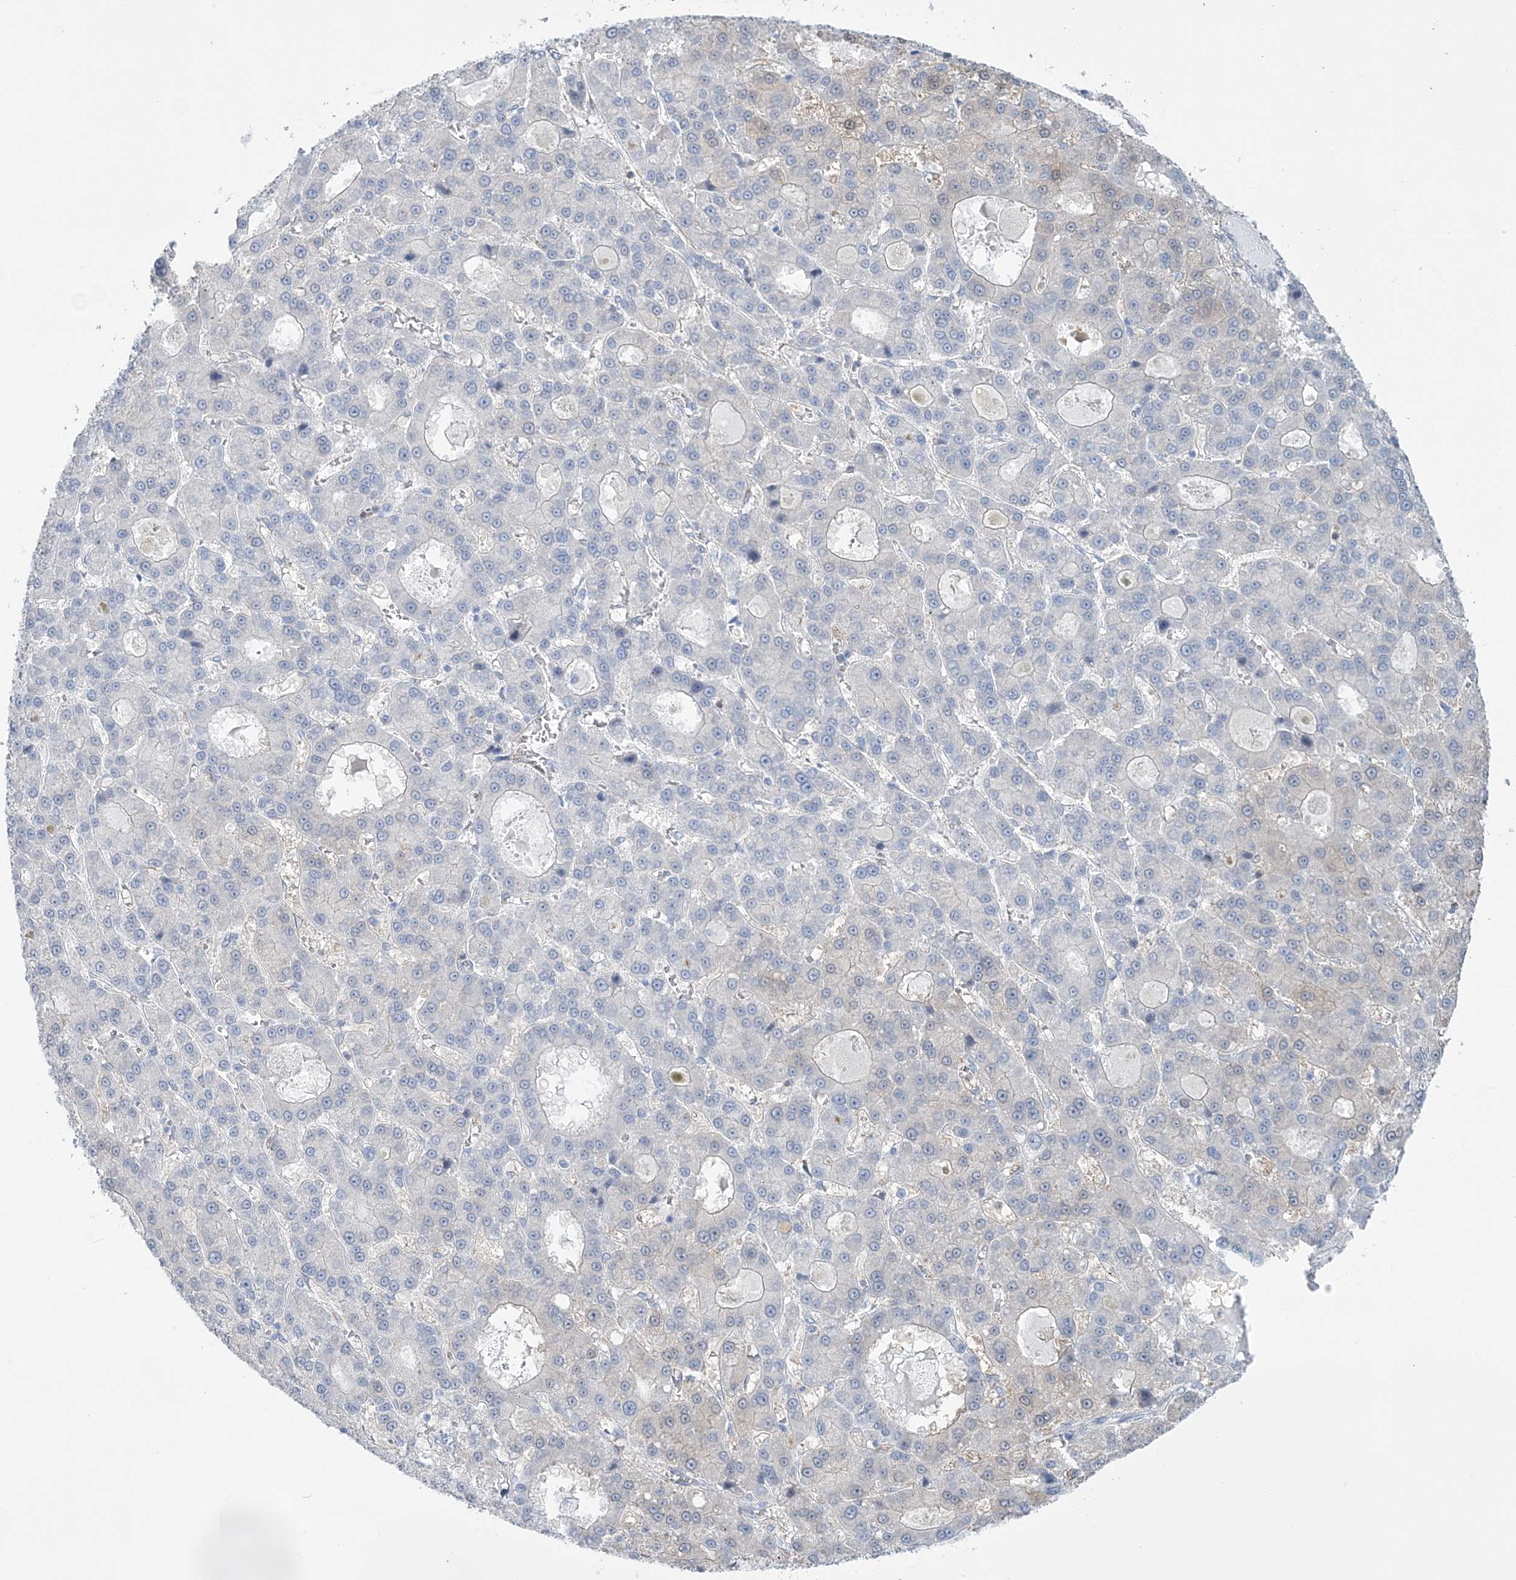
{"staining": {"intensity": "negative", "quantity": "none", "location": "none"}, "tissue": "liver cancer", "cell_type": "Tumor cells", "image_type": "cancer", "snomed": [{"axis": "morphology", "description": "Carcinoma, Hepatocellular, NOS"}, {"axis": "topography", "description": "Liver"}], "caption": "Immunohistochemical staining of human liver hepatocellular carcinoma reveals no significant expression in tumor cells.", "gene": "RAB11FIP5", "patient": {"sex": "male", "age": 70}}